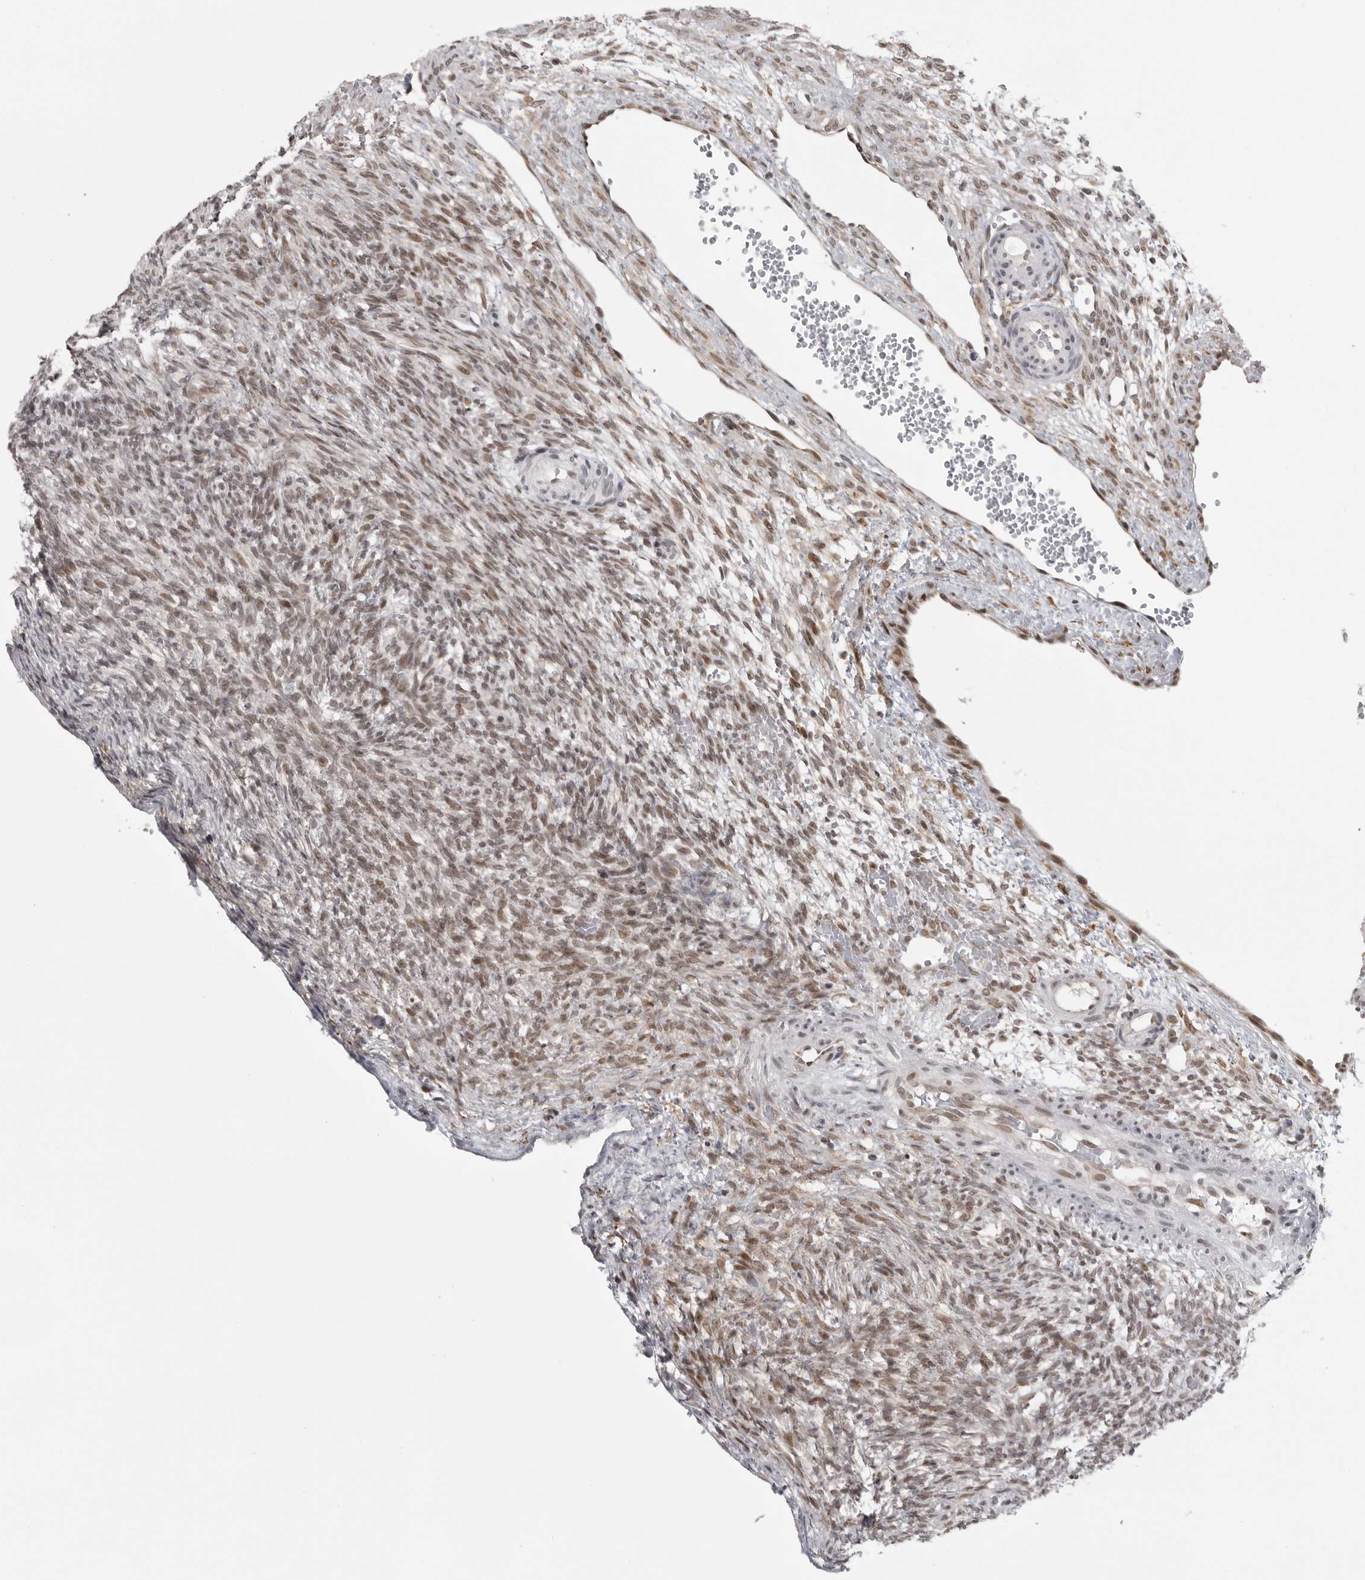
{"staining": {"intensity": "moderate", "quantity": "25%-75%", "location": "nuclear"}, "tissue": "ovary", "cell_type": "Ovarian stroma cells", "image_type": "normal", "snomed": [{"axis": "morphology", "description": "Normal tissue, NOS"}, {"axis": "topography", "description": "Ovary"}], "caption": "Immunohistochemical staining of benign ovary displays moderate nuclear protein expression in approximately 25%-75% of ovarian stroma cells. Immunohistochemistry (ihc) stains the protein of interest in brown and the nuclei are stained blue.", "gene": "PRDM10", "patient": {"sex": "female", "age": 34}}